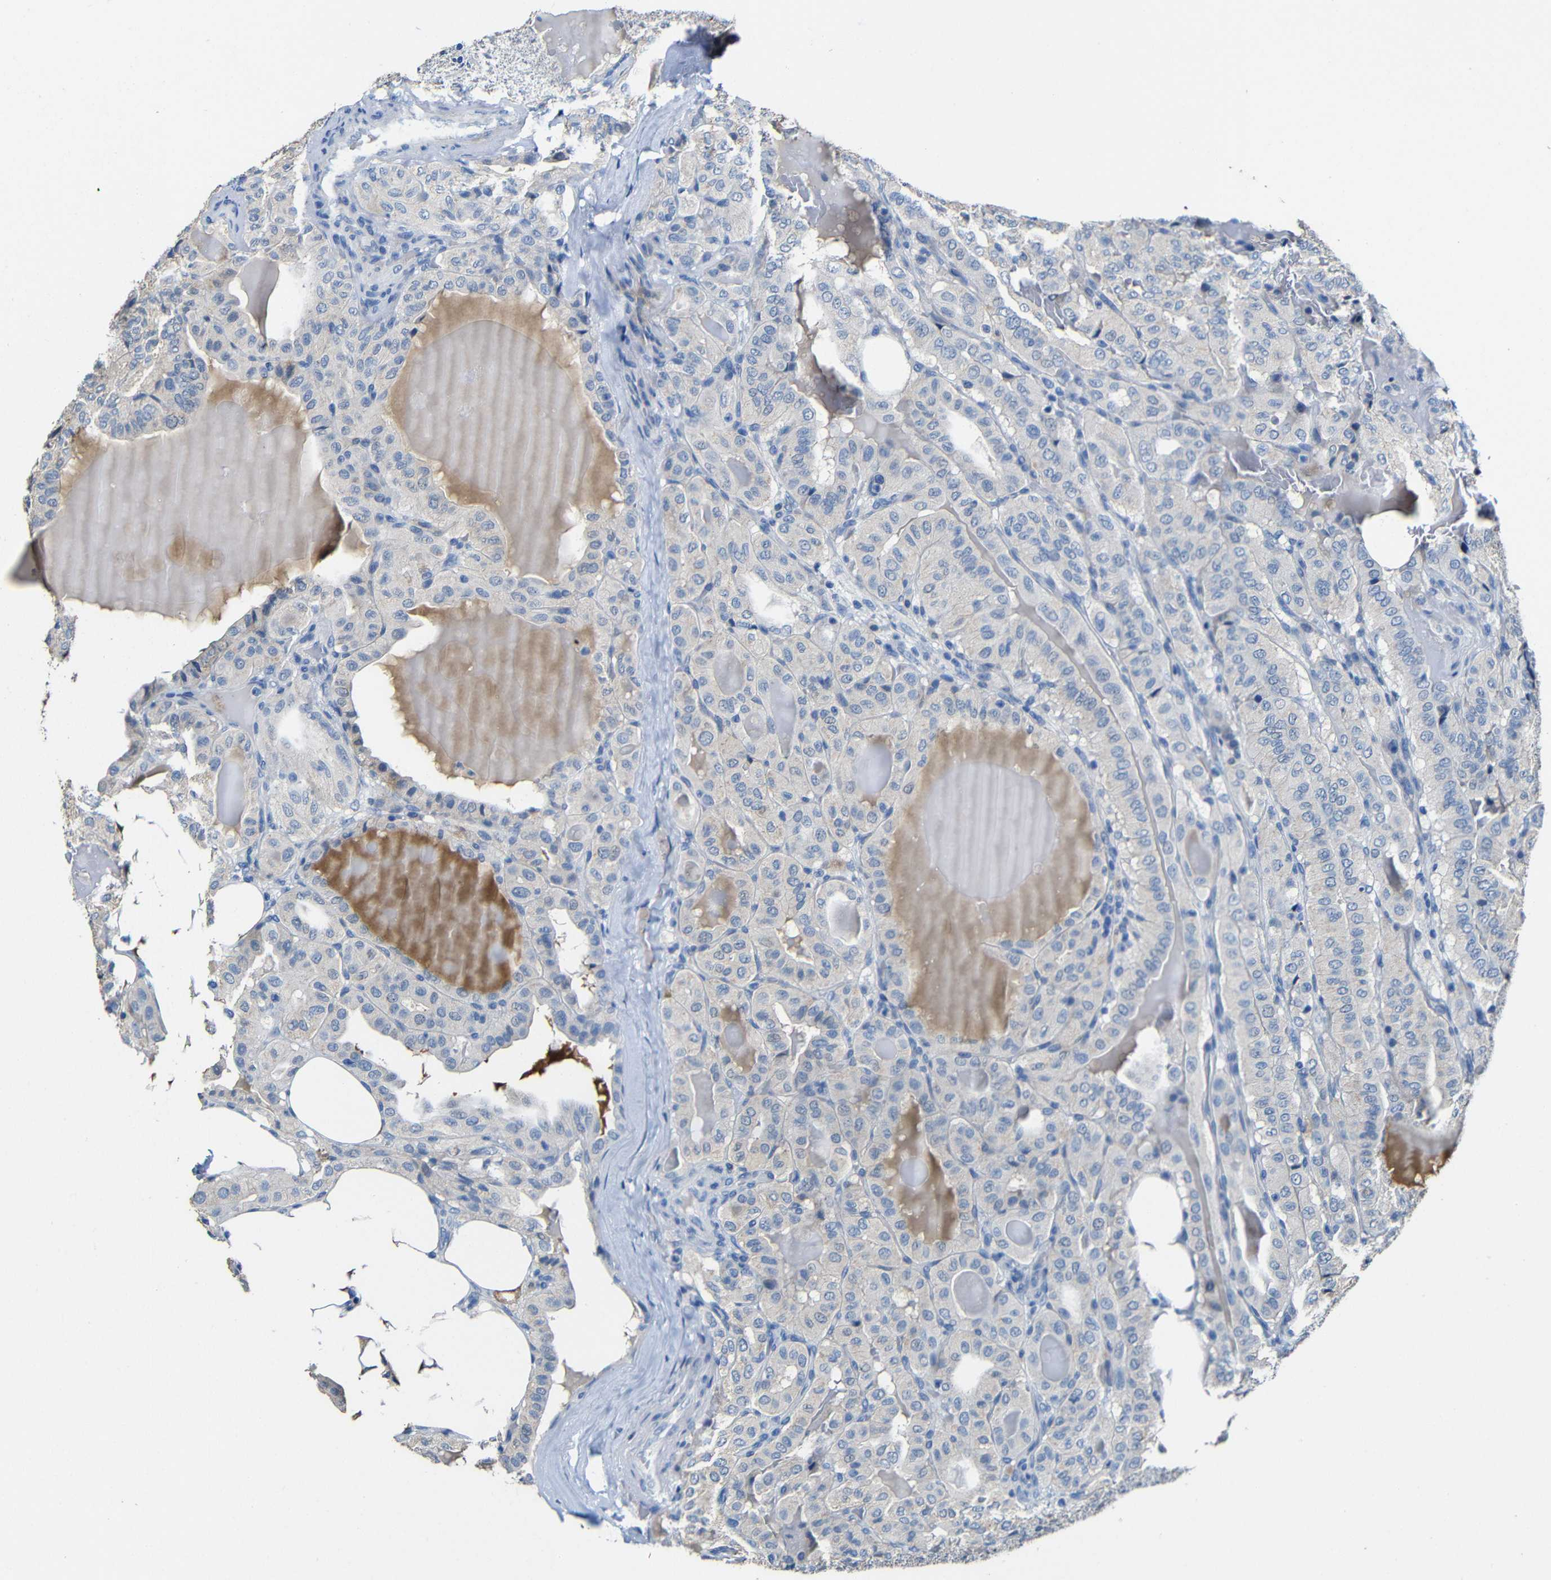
{"staining": {"intensity": "negative", "quantity": "none", "location": "none"}, "tissue": "thyroid cancer", "cell_type": "Tumor cells", "image_type": "cancer", "snomed": [{"axis": "morphology", "description": "Papillary adenocarcinoma, NOS"}, {"axis": "topography", "description": "Thyroid gland"}], "caption": "High magnification brightfield microscopy of thyroid cancer (papillary adenocarcinoma) stained with DAB (3,3'-diaminobenzidine) (brown) and counterstained with hematoxylin (blue): tumor cells show no significant positivity.", "gene": "ACKR2", "patient": {"sex": "male", "age": 77}}